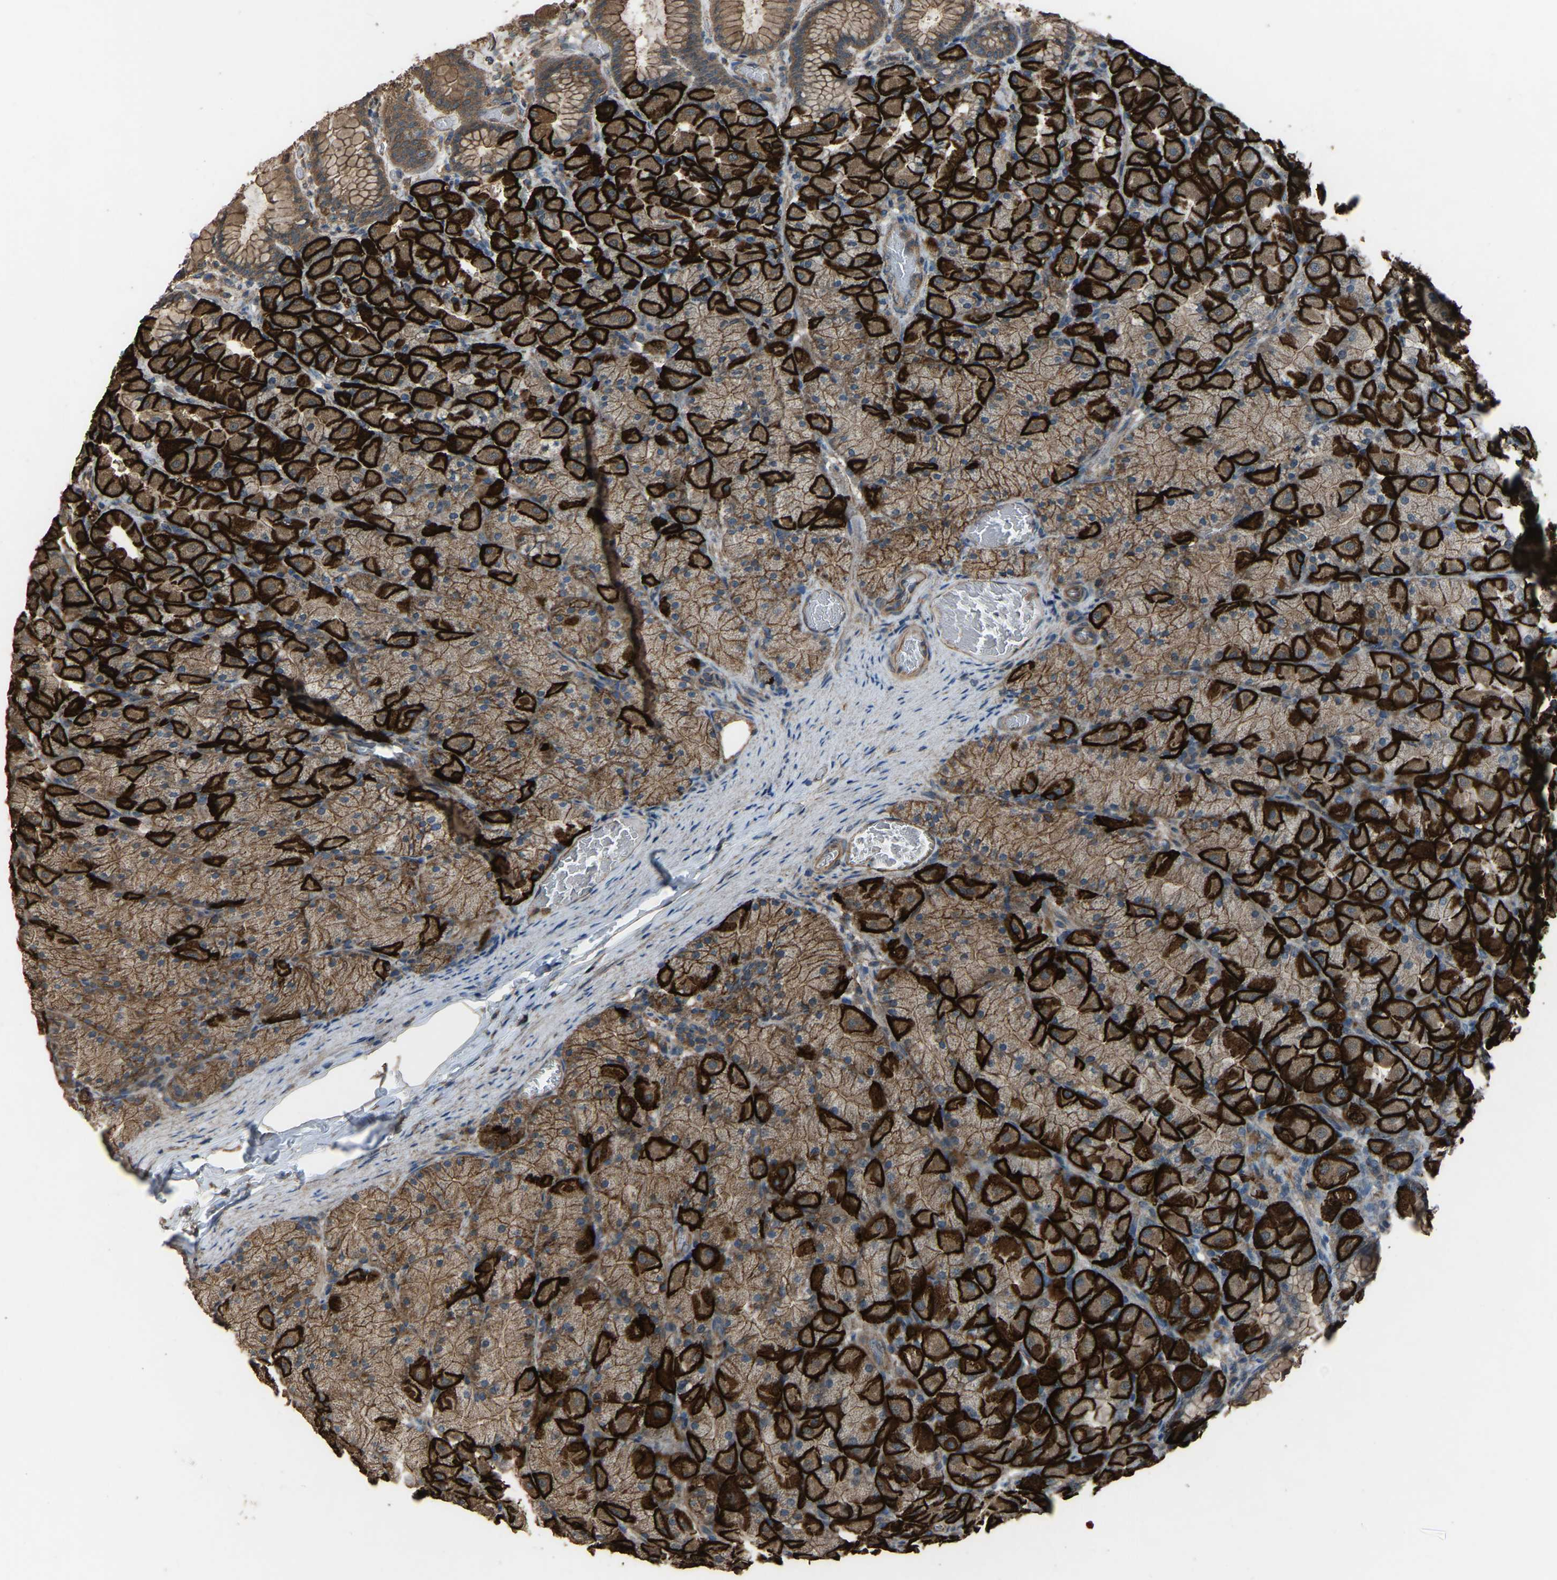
{"staining": {"intensity": "strong", "quantity": ">75%", "location": "cytoplasmic/membranous"}, "tissue": "stomach", "cell_type": "Glandular cells", "image_type": "normal", "snomed": [{"axis": "morphology", "description": "Normal tissue, NOS"}, {"axis": "topography", "description": "Stomach, upper"}], "caption": "Normal stomach shows strong cytoplasmic/membranous expression in about >75% of glandular cells.", "gene": "SLC4A2", "patient": {"sex": "female", "age": 56}}